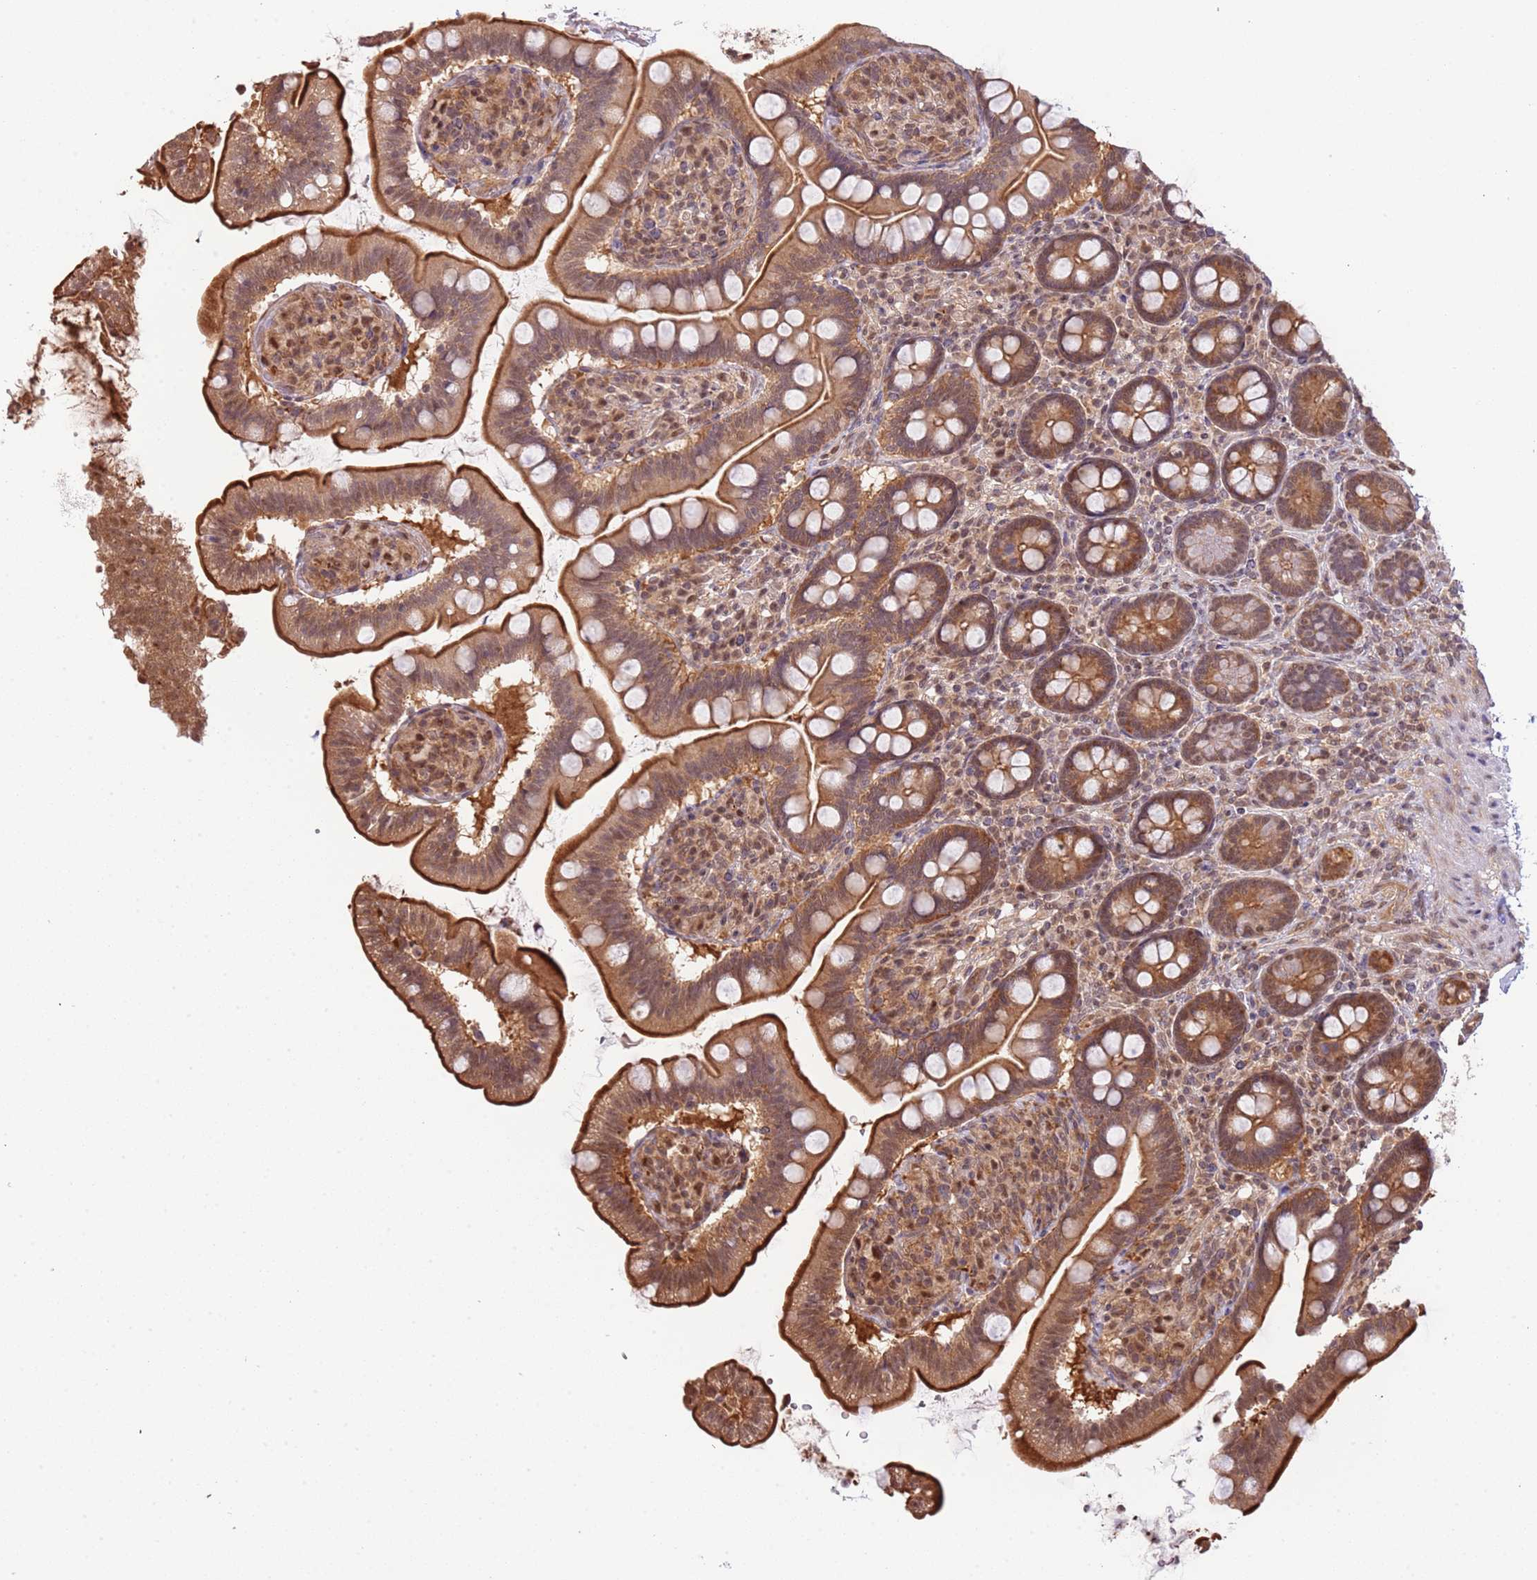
{"staining": {"intensity": "strong", "quantity": "25%-75%", "location": "cytoplasmic/membranous"}, "tissue": "small intestine", "cell_type": "Glandular cells", "image_type": "normal", "snomed": [{"axis": "morphology", "description": "Normal tissue, NOS"}, {"axis": "topography", "description": "Small intestine"}], "caption": "Immunohistochemistry micrograph of unremarkable small intestine: human small intestine stained using immunohistochemistry shows high levels of strong protein expression localized specifically in the cytoplasmic/membranous of glandular cells, appearing as a cytoplasmic/membranous brown color.", "gene": "PLSCR5", "patient": {"sex": "female", "age": 64}}